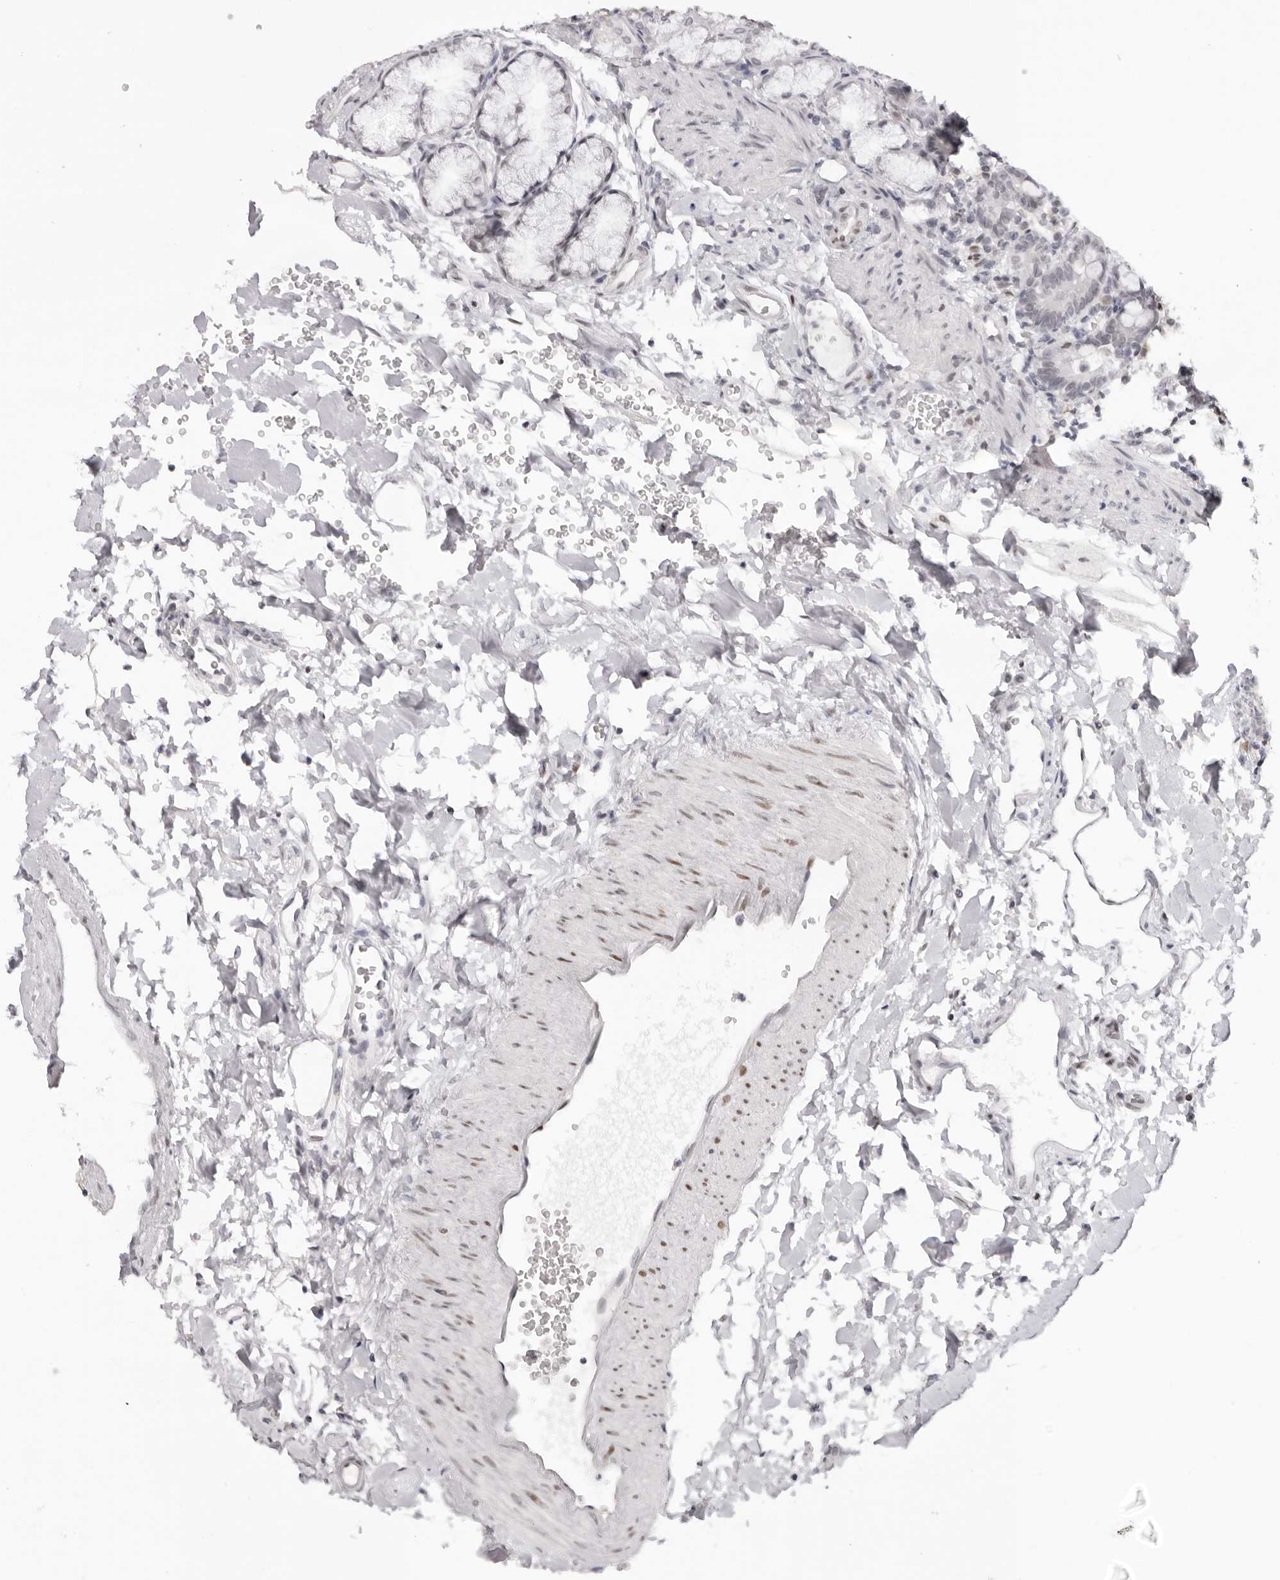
{"staining": {"intensity": "negative", "quantity": "none", "location": "none"}, "tissue": "duodenum", "cell_type": "Glandular cells", "image_type": "normal", "snomed": [{"axis": "morphology", "description": "Normal tissue, NOS"}, {"axis": "topography", "description": "Duodenum"}], "caption": "Human duodenum stained for a protein using immunohistochemistry (IHC) displays no positivity in glandular cells.", "gene": "MAFK", "patient": {"sex": "male", "age": 54}}